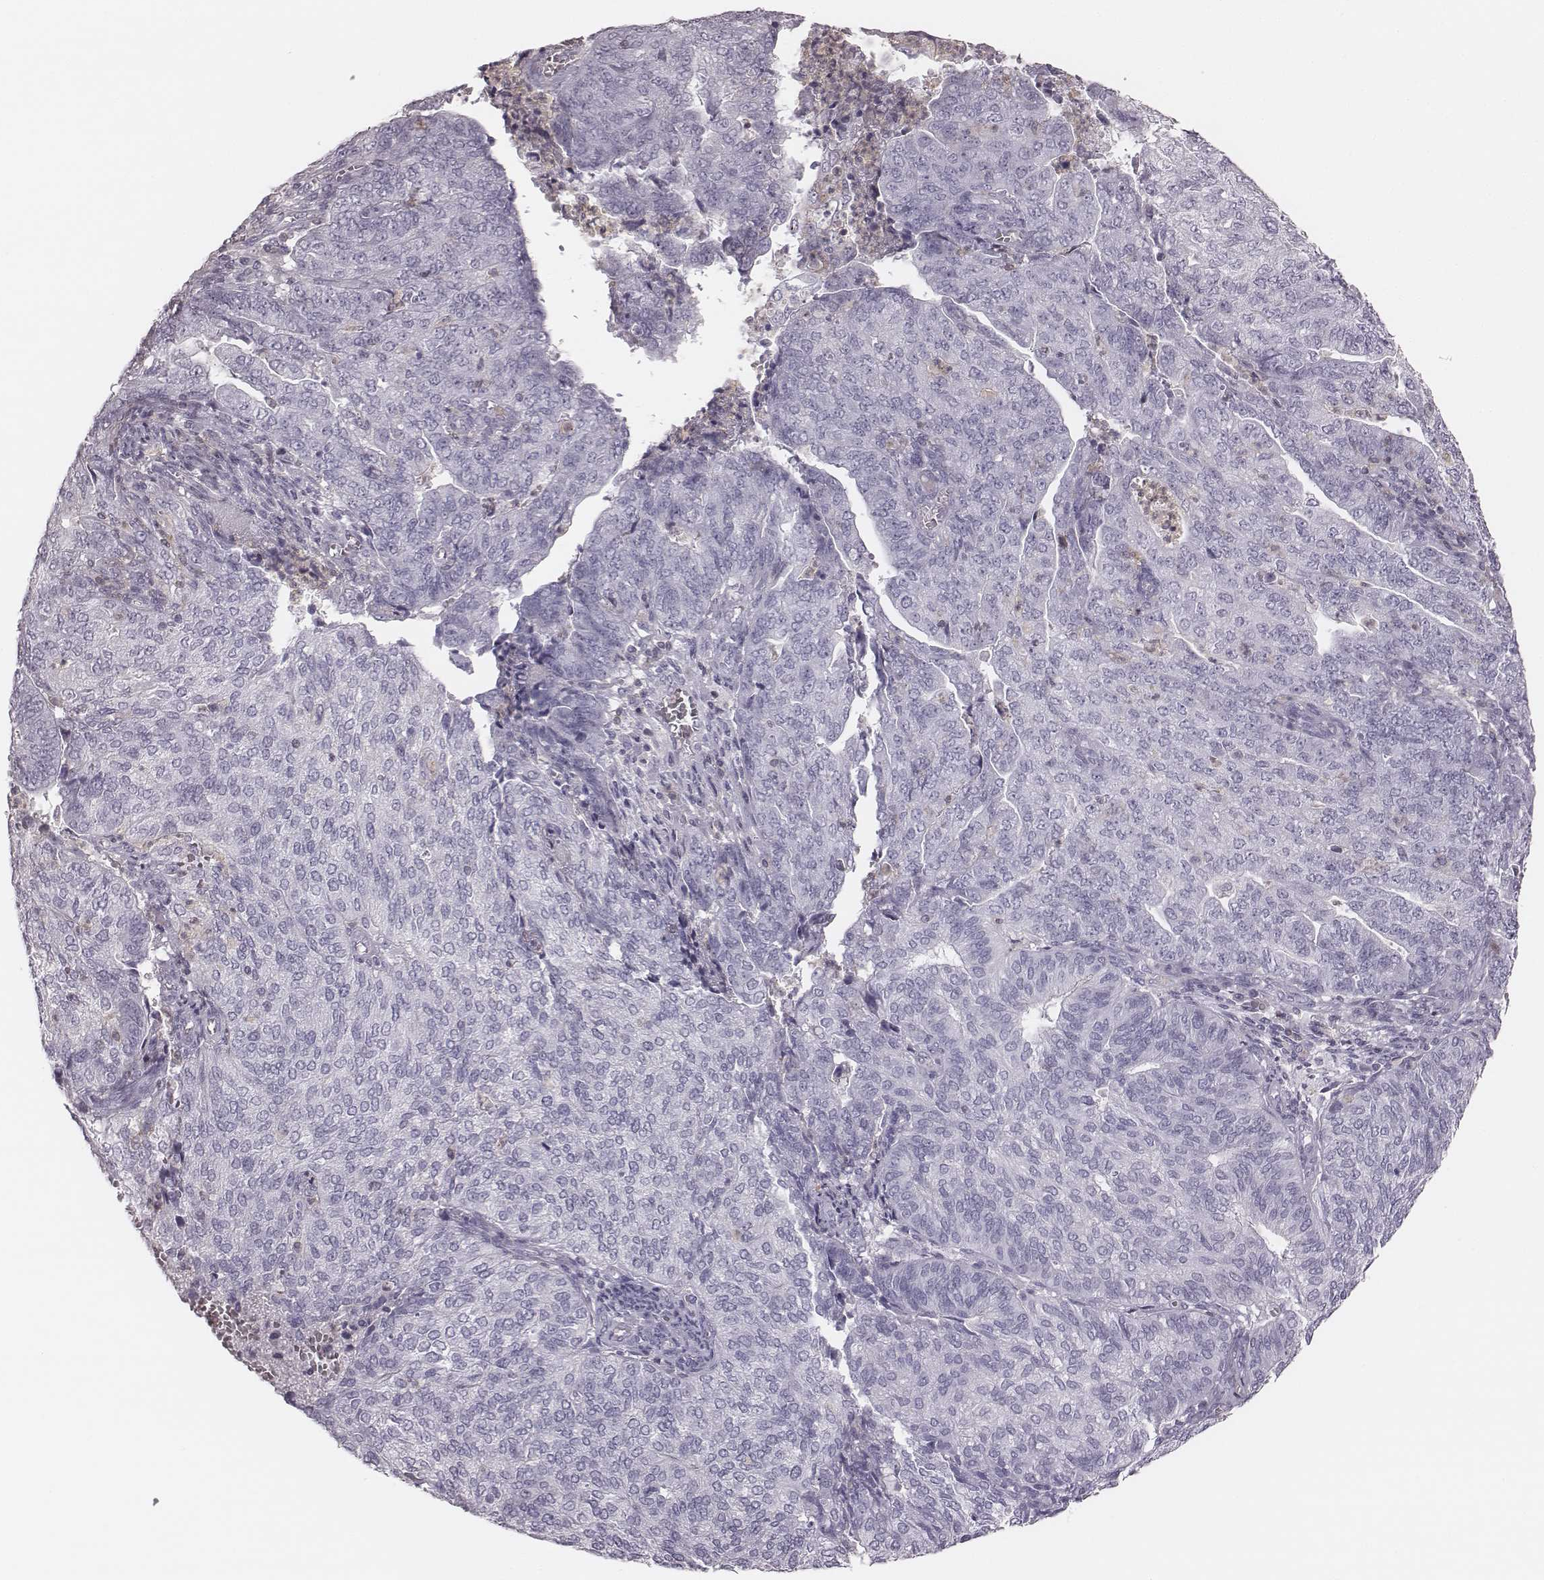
{"staining": {"intensity": "negative", "quantity": "none", "location": "none"}, "tissue": "endometrial cancer", "cell_type": "Tumor cells", "image_type": "cancer", "snomed": [{"axis": "morphology", "description": "Adenocarcinoma, NOS"}, {"axis": "topography", "description": "Endometrium"}], "caption": "DAB (3,3'-diaminobenzidine) immunohistochemical staining of endometrial cancer demonstrates no significant positivity in tumor cells.", "gene": "ZNF365", "patient": {"sex": "female", "age": 82}}